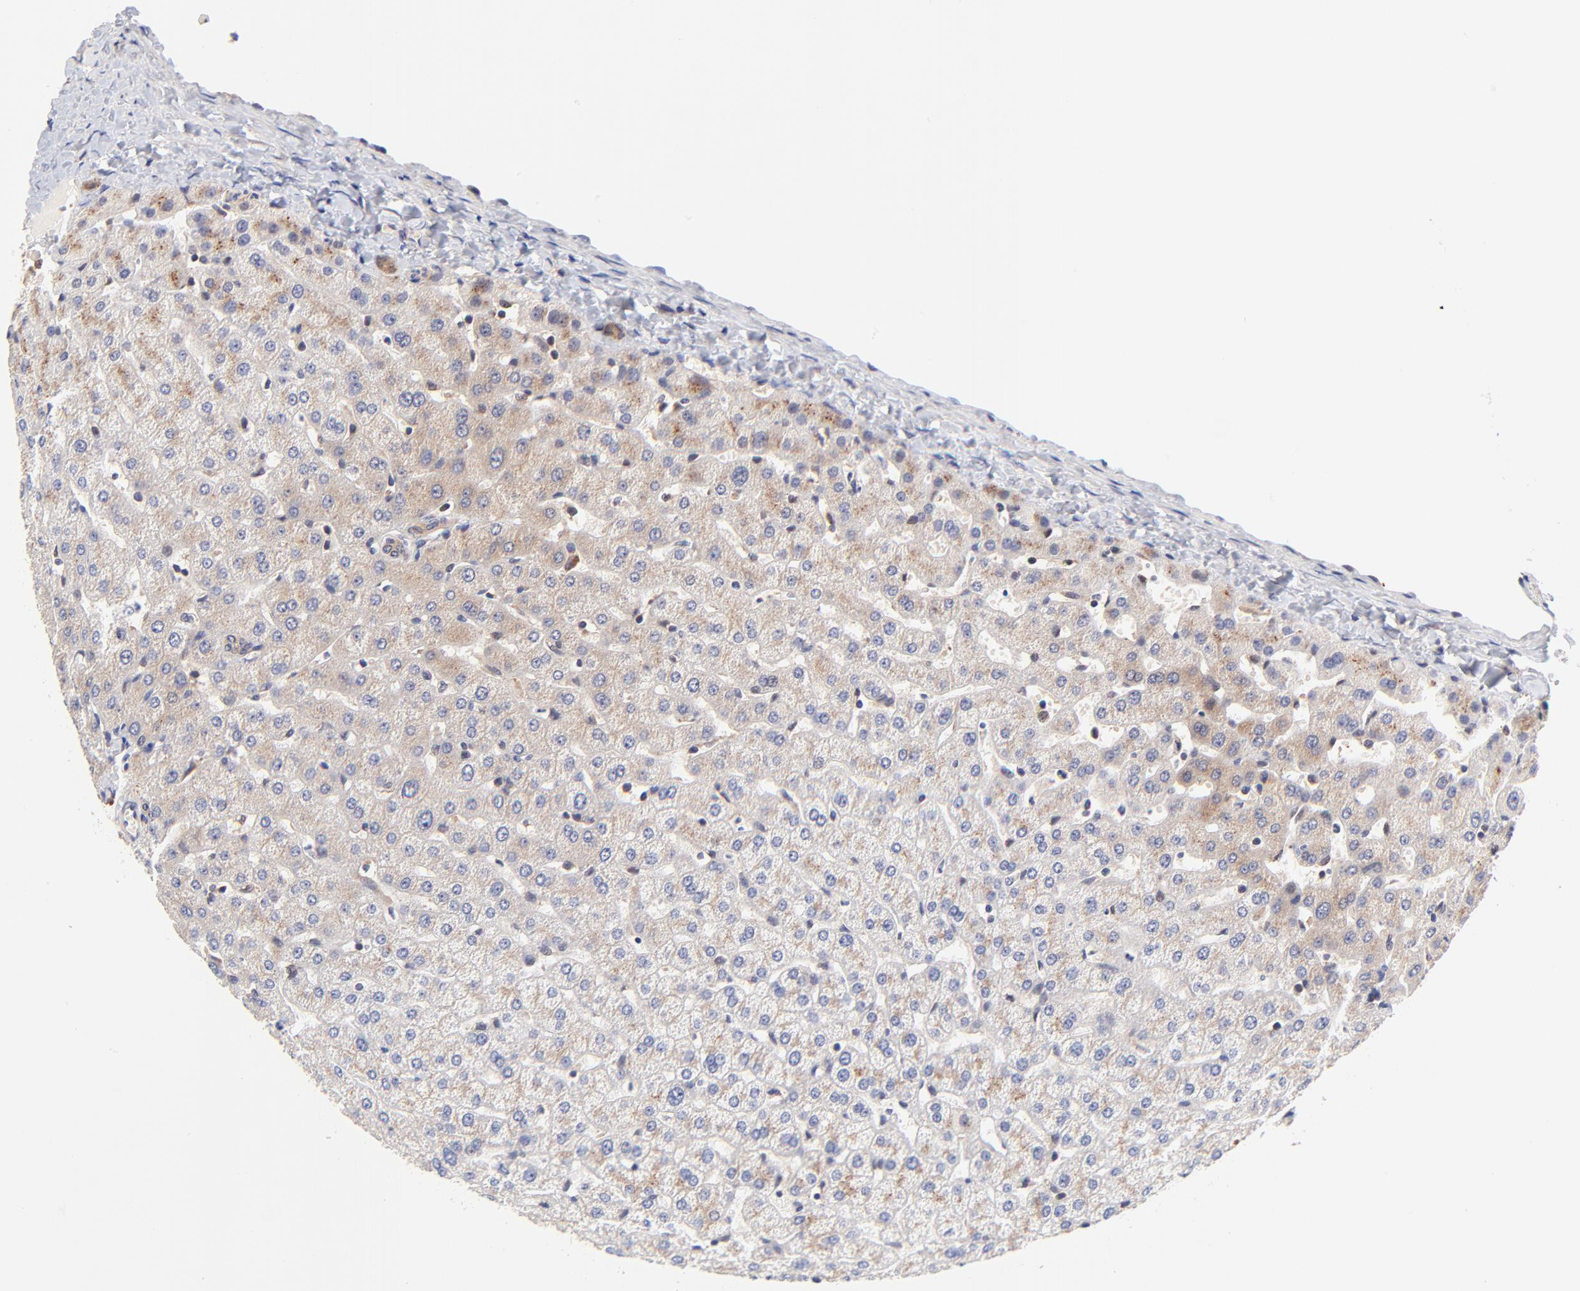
{"staining": {"intensity": "weak", "quantity": ">75%", "location": "cytoplasmic/membranous"}, "tissue": "liver", "cell_type": "Cholangiocytes", "image_type": "normal", "snomed": [{"axis": "morphology", "description": "Normal tissue, NOS"}, {"axis": "morphology", "description": "Fibrosis, NOS"}, {"axis": "topography", "description": "Liver"}], "caption": "Immunohistochemical staining of unremarkable liver displays low levels of weak cytoplasmic/membranous staining in about >75% of cholangiocytes. (DAB (3,3'-diaminobenzidine) IHC with brightfield microscopy, high magnification).", "gene": "TXNL1", "patient": {"sex": "female", "age": 29}}